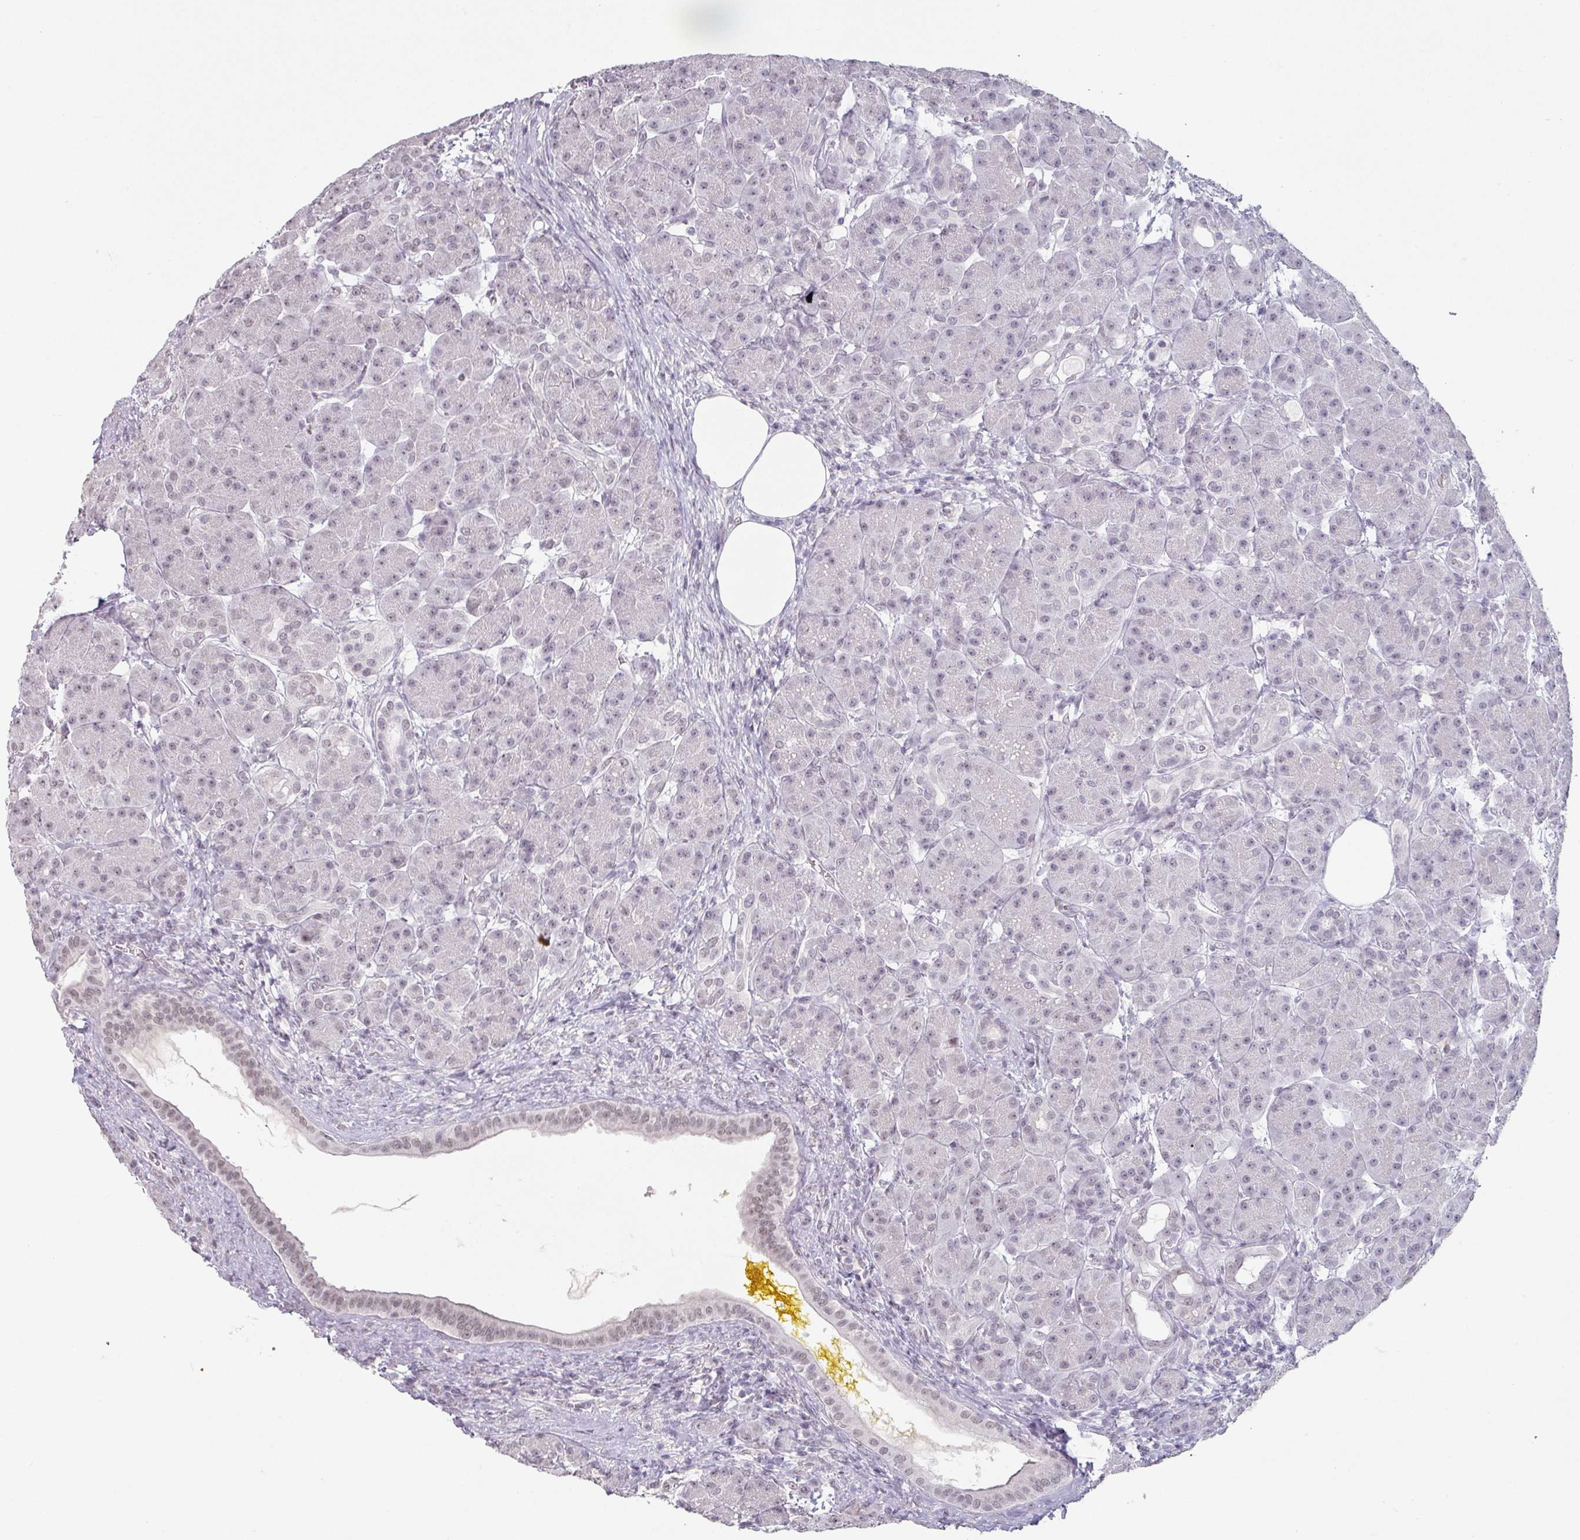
{"staining": {"intensity": "negative", "quantity": "none", "location": "none"}, "tissue": "pancreas", "cell_type": "Exocrine glandular cells", "image_type": "normal", "snomed": [{"axis": "morphology", "description": "Normal tissue, NOS"}, {"axis": "topography", "description": "Pancreas"}], "caption": "Human pancreas stained for a protein using immunohistochemistry shows no expression in exocrine glandular cells.", "gene": "SPRR1A", "patient": {"sex": "male", "age": 63}}